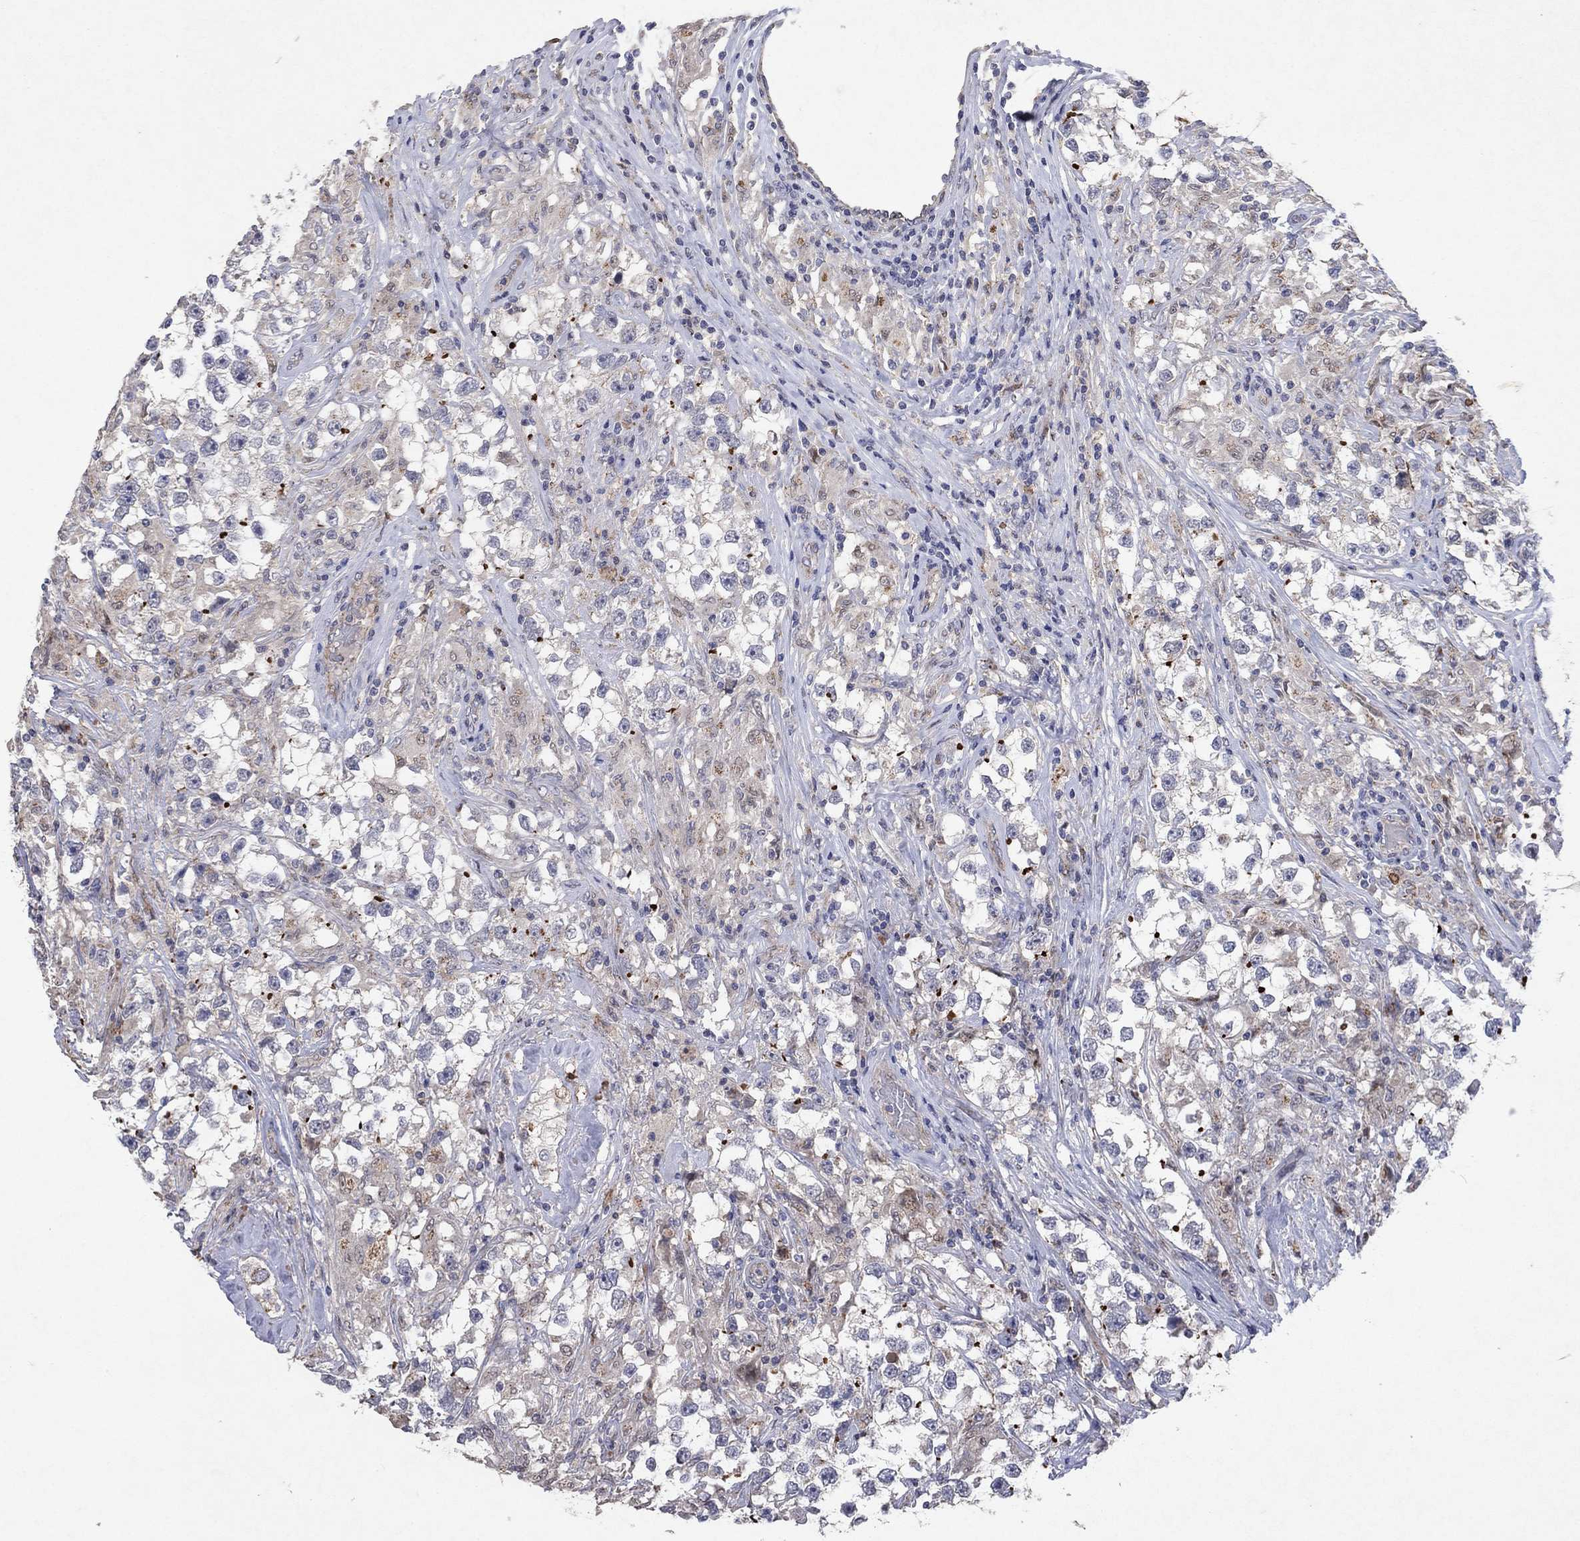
{"staining": {"intensity": "moderate", "quantity": "<25%", "location": "cytoplasmic/membranous"}, "tissue": "testis cancer", "cell_type": "Tumor cells", "image_type": "cancer", "snomed": [{"axis": "morphology", "description": "Seminoma, NOS"}, {"axis": "topography", "description": "Testis"}], "caption": "A low amount of moderate cytoplasmic/membranous expression is identified in about <25% of tumor cells in testis seminoma tissue. (Brightfield microscopy of DAB IHC at high magnification).", "gene": "FRG1", "patient": {"sex": "male", "age": 46}}